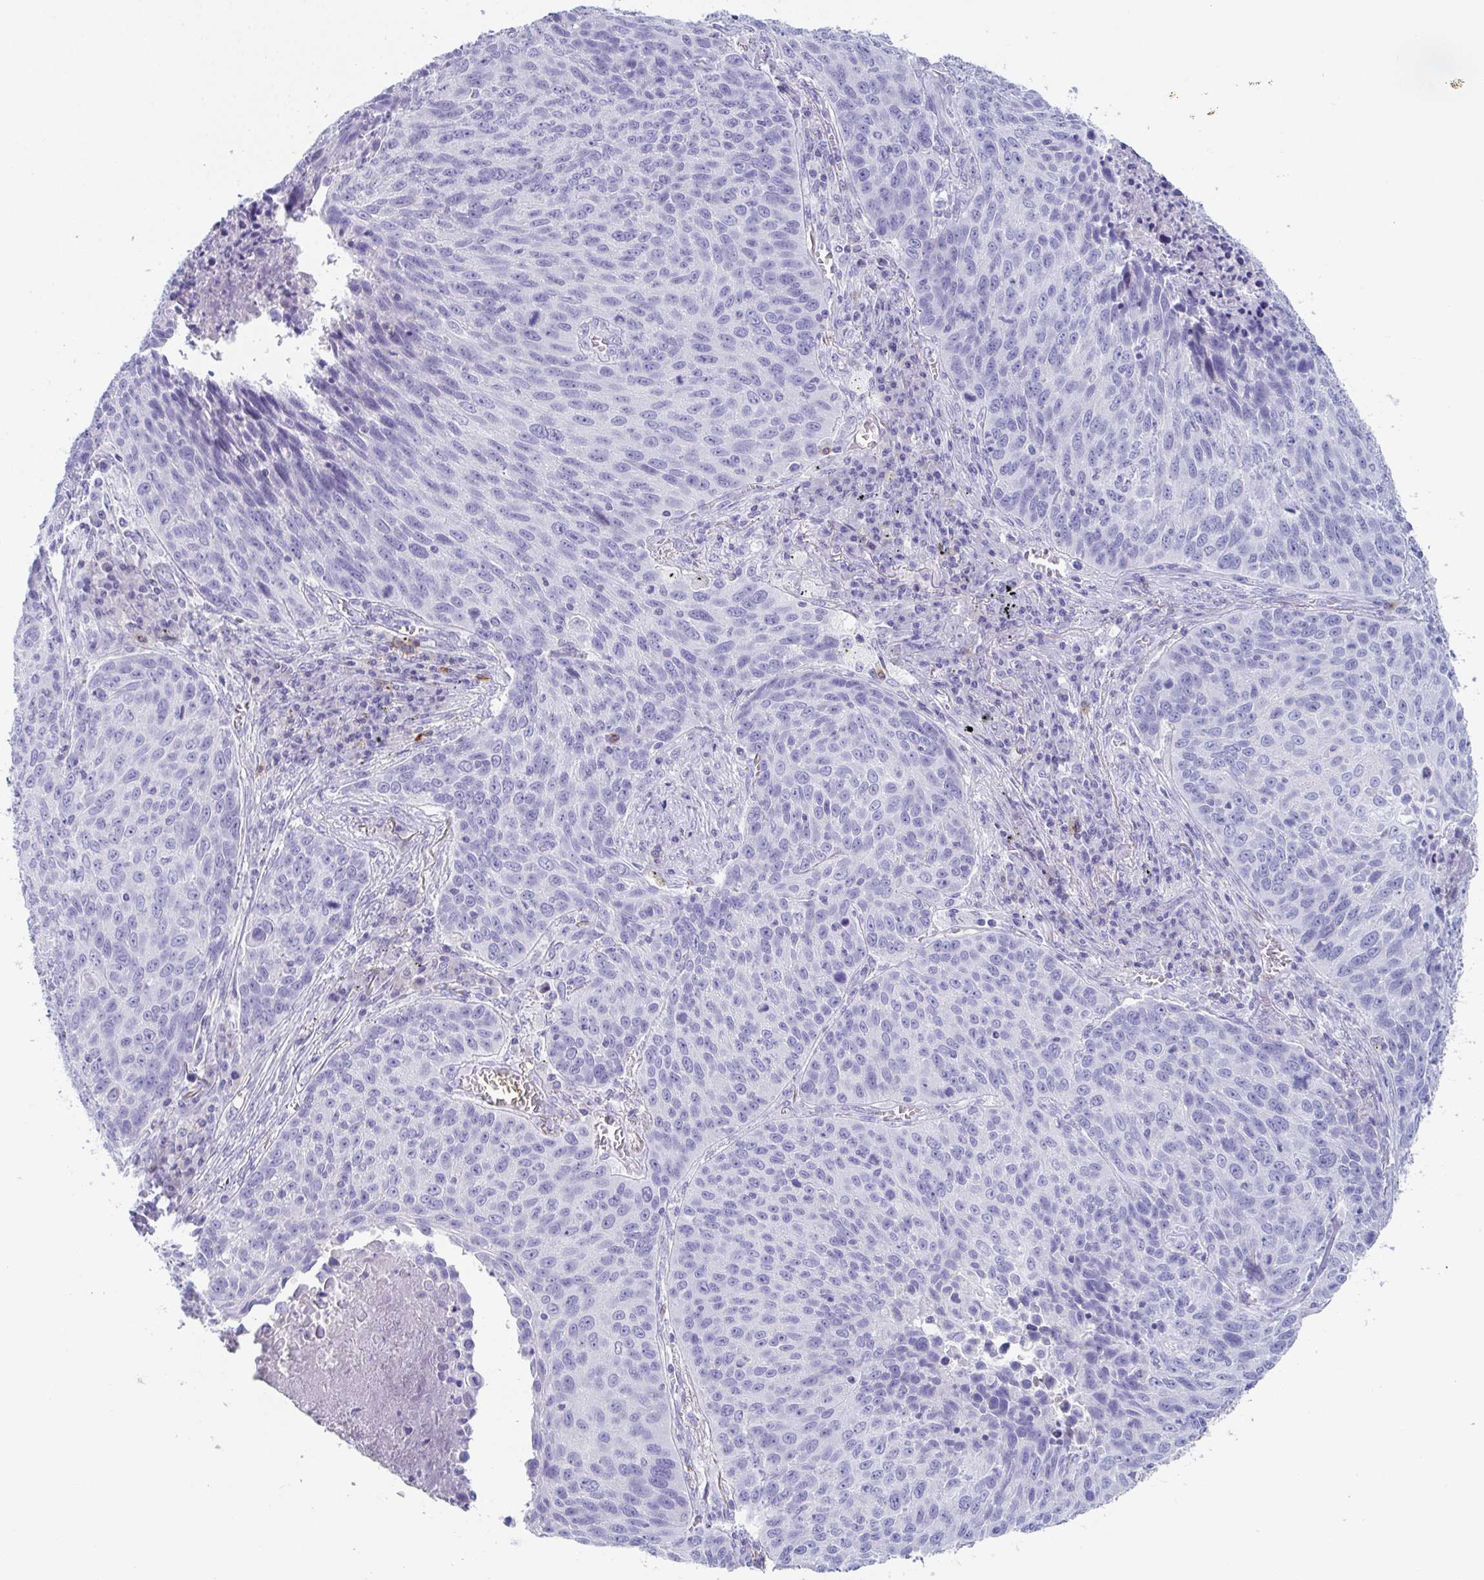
{"staining": {"intensity": "negative", "quantity": "none", "location": "none"}, "tissue": "lung cancer", "cell_type": "Tumor cells", "image_type": "cancer", "snomed": [{"axis": "morphology", "description": "Squamous cell carcinoma, NOS"}, {"axis": "topography", "description": "Lung"}], "caption": "Human lung squamous cell carcinoma stained for a protein using IHC exhibits no positivity in tumor cells.", "gene": "PLA2G1B", "patient": {"sex": "male", "age": 78}}